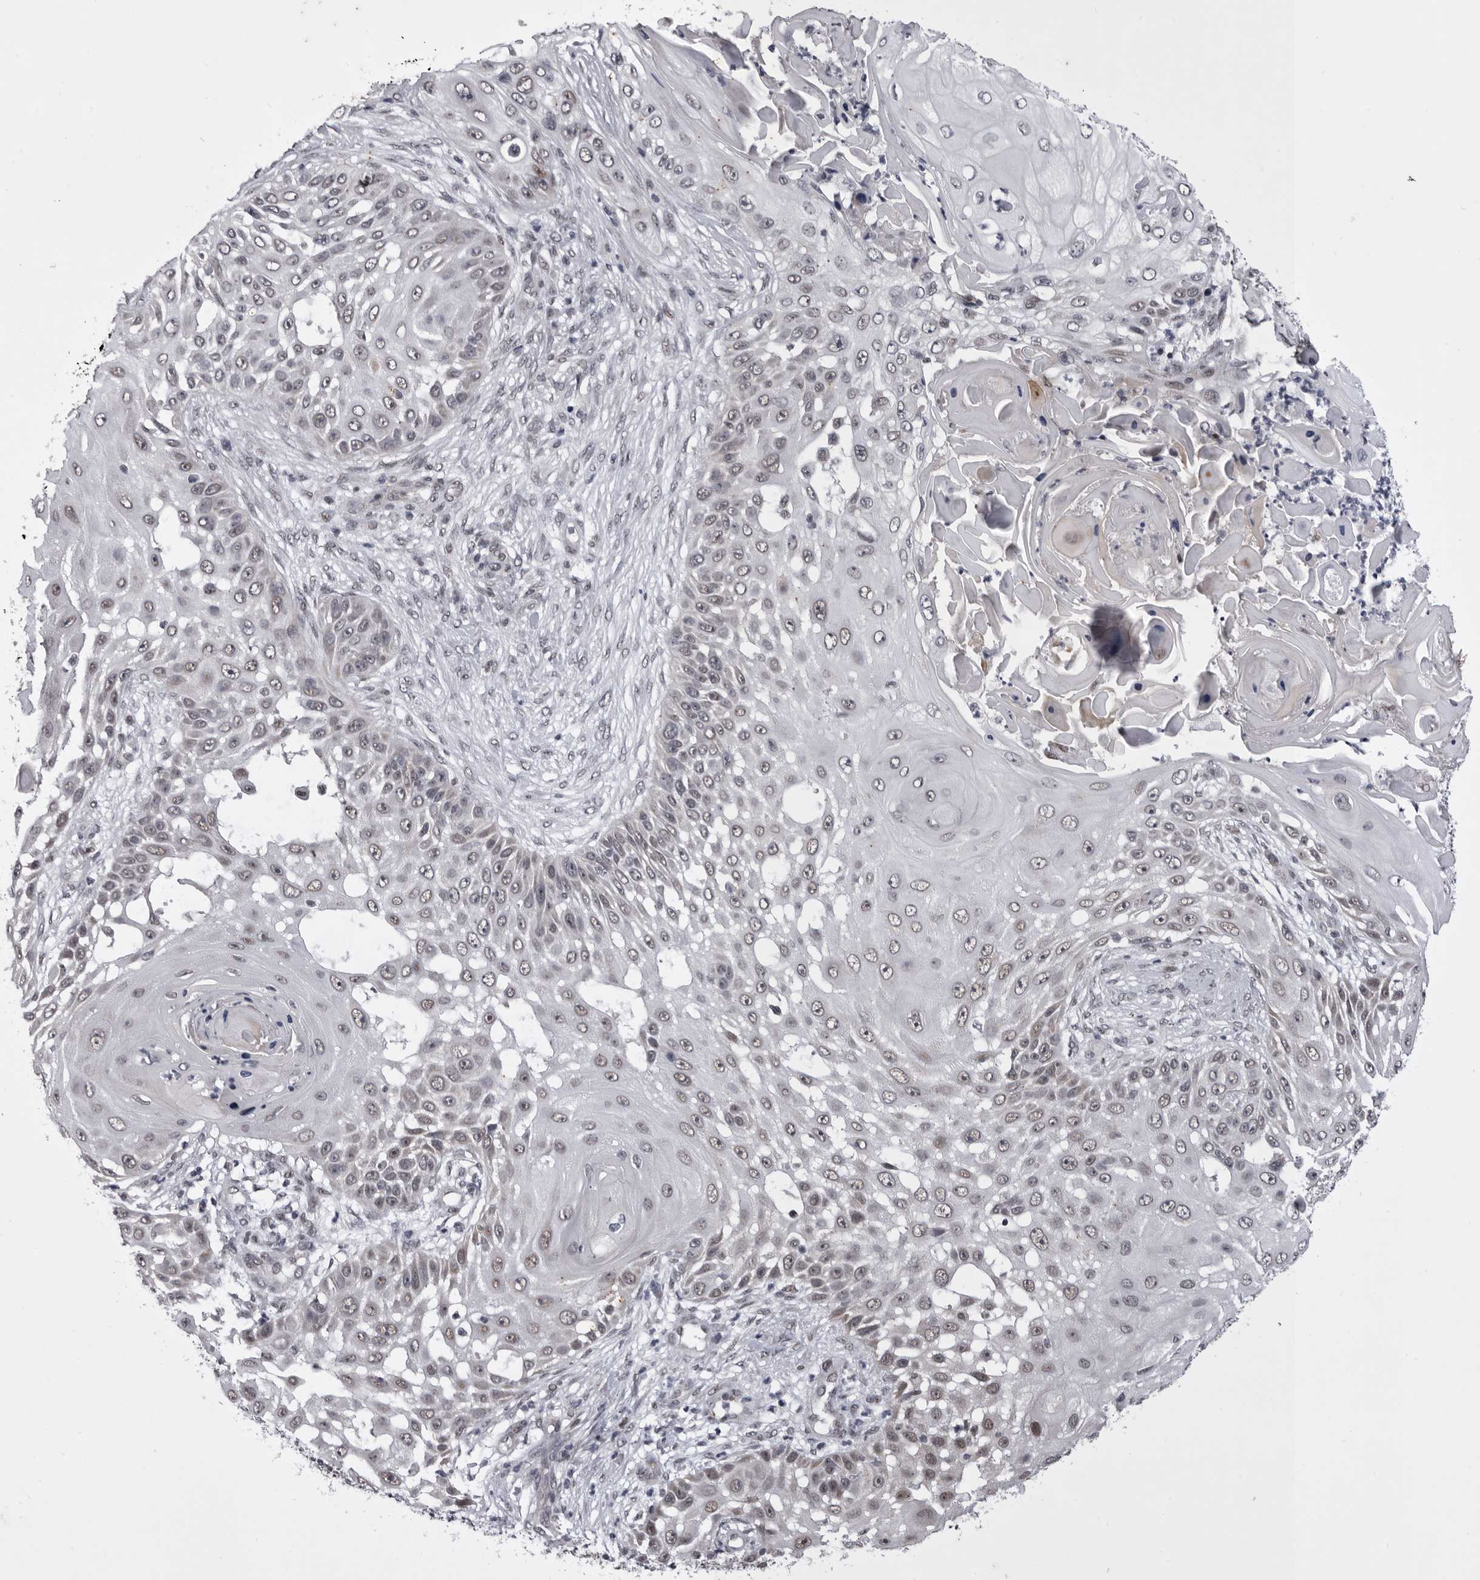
{"staining": {"intensity": "weak", "quantity": "<25%", "location": "nuclear"}, "tissue": "skin cancer", "cell_type": "Tumor cells", "image_type": "cancer", "snomed": [{"axis": "morphology", "description": "Squamous cell carcinoma, NOS"}, {"axis": "topography", "description": "Skin"}], "caption": "Micrograph shows no significant protein expression in tumor cells of skin cancer (squamous cell carcinoma). (Brightfield microscopy of DAB (3,3'-diaminobenzidine) immunohistochemistry at high magnification).", "gene": "PRPF3", "patient": {"sex": "female", "age": 44}}